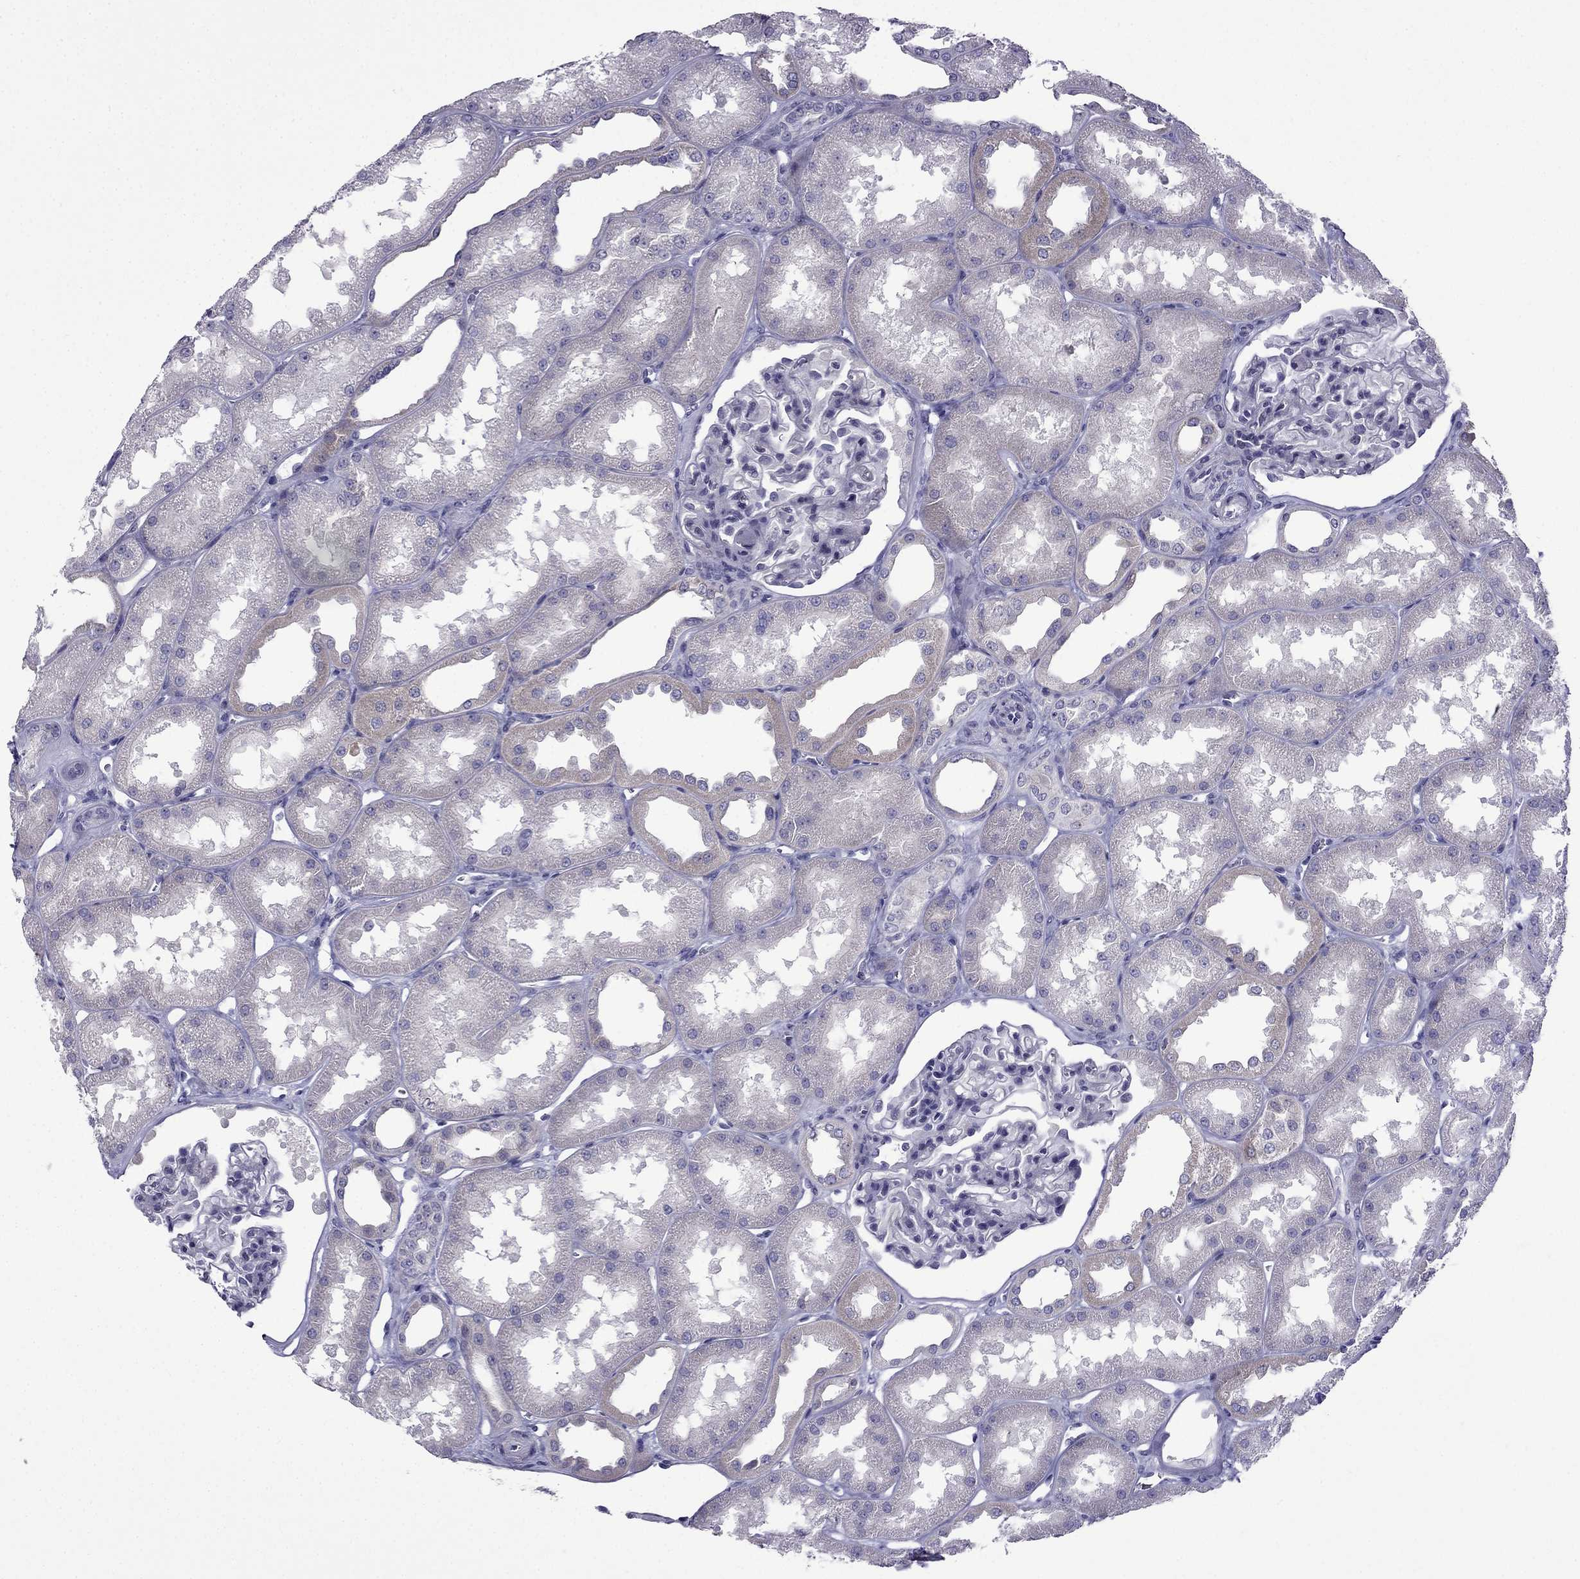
{"staining": {"intensity": "negative", "quantity": "none", "location": "none"}, "tissue": "kidney", "cell_type": "Cells in glomeruli", "image_type": "normal", "snomed": [{"axis": "morphology", "description": "Normal tissue, NOS"}, {"axis": "topography", "description": "Kidney"}], "caption": "The IHC micrograph has no significant expression in cells in glomeruli of kidney.", "gene": "POM121L12", "patient": {"sex": "male", "age": 61}}